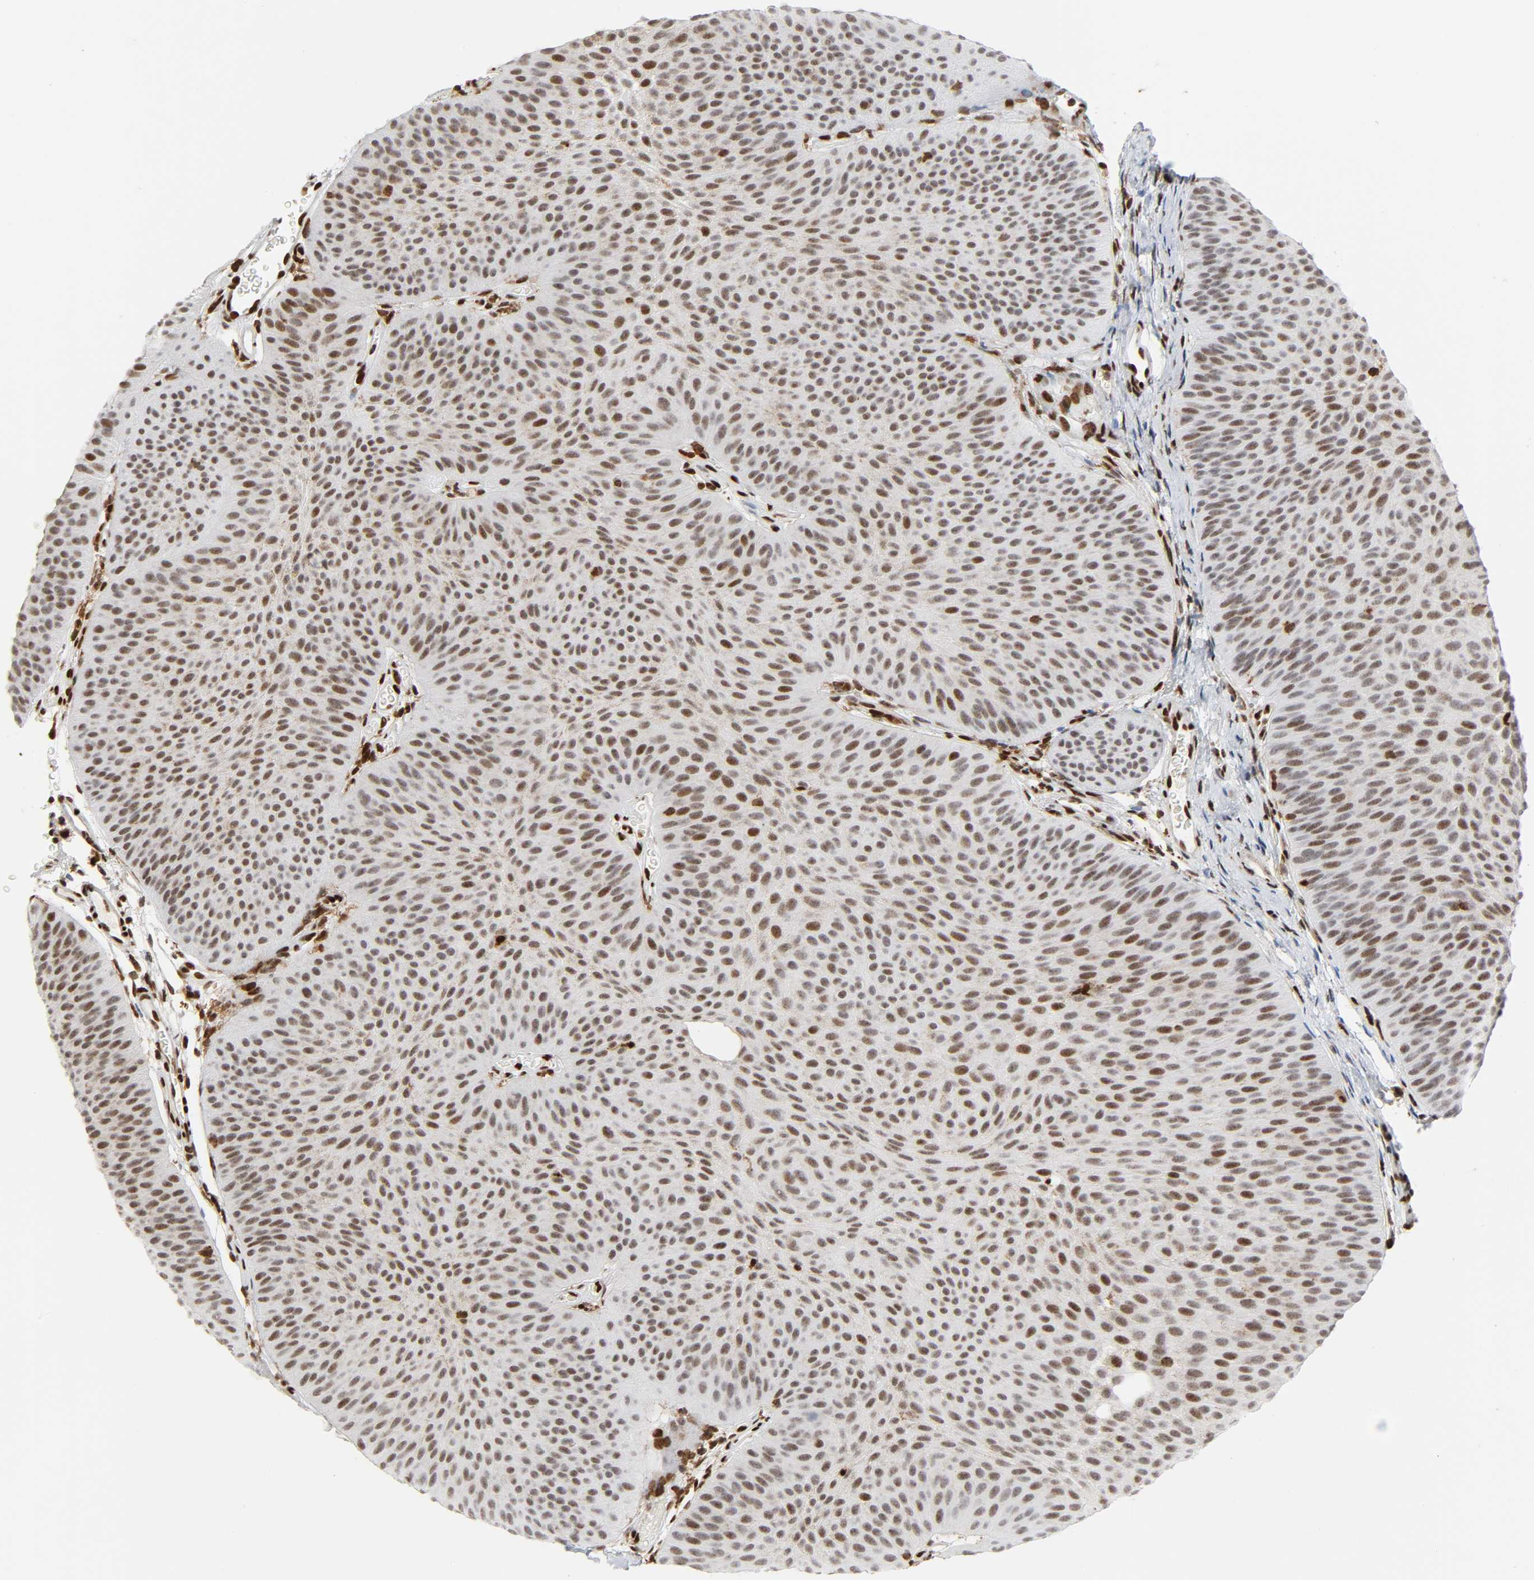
{"staining": {"intensity": "weak", "quantity": "25%-75%", "location": "nuclear"}, "tissue": "urothelial cancer", "cell_type": "Tumor cells", "image_type": "cancer", "snomed": [{"axis": "morphology", "description": "Urothelial carcinoma, Low grade"}, {"axis": "topography", "description": "Urinary bladder"}], "caption": "Low-grade urothelial carcinoma stained for a protein exhibits weak nuclear positivity in tumor cells.", "gene": "WAS", "patient": {"sex": "female", "age": 60}}